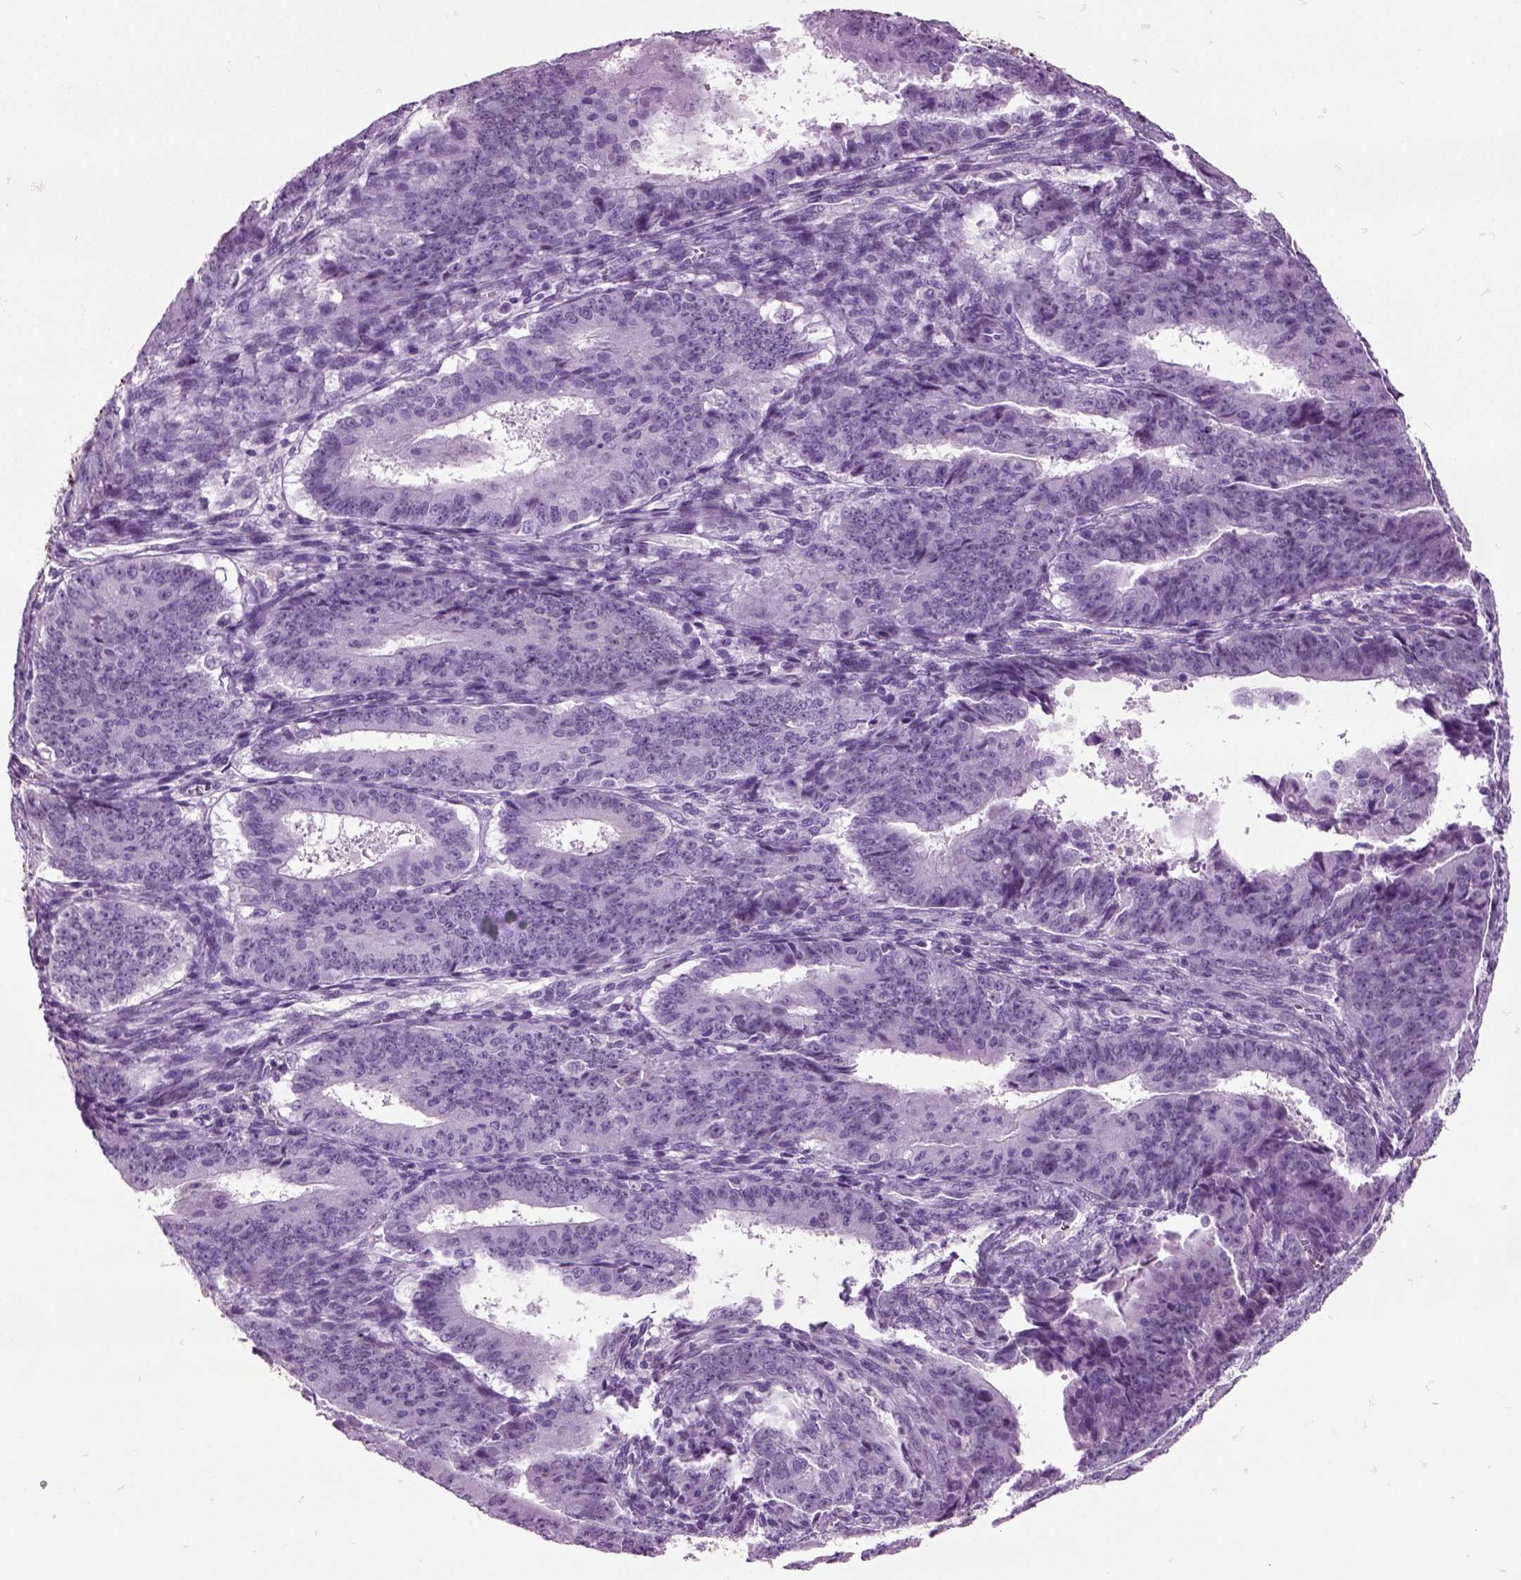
{"staining": {"intensity": "negative", "quantity": "none", "location": "none"}, "tissue": "ovarian cancer", "cell_type": "Tumor cells", "image_type": "cancer", "snomed": [{"axis": "morphology", "description": "Carcinoma, endometroid"}, {"axis": "topography", "description": "Ovary"}], "caption": "Tumor cells are negative for brown protein staining in ovarian endometroid carcinoma.", "gene": "CRABP1", "patient": {"sex": "female", "age": 42}}